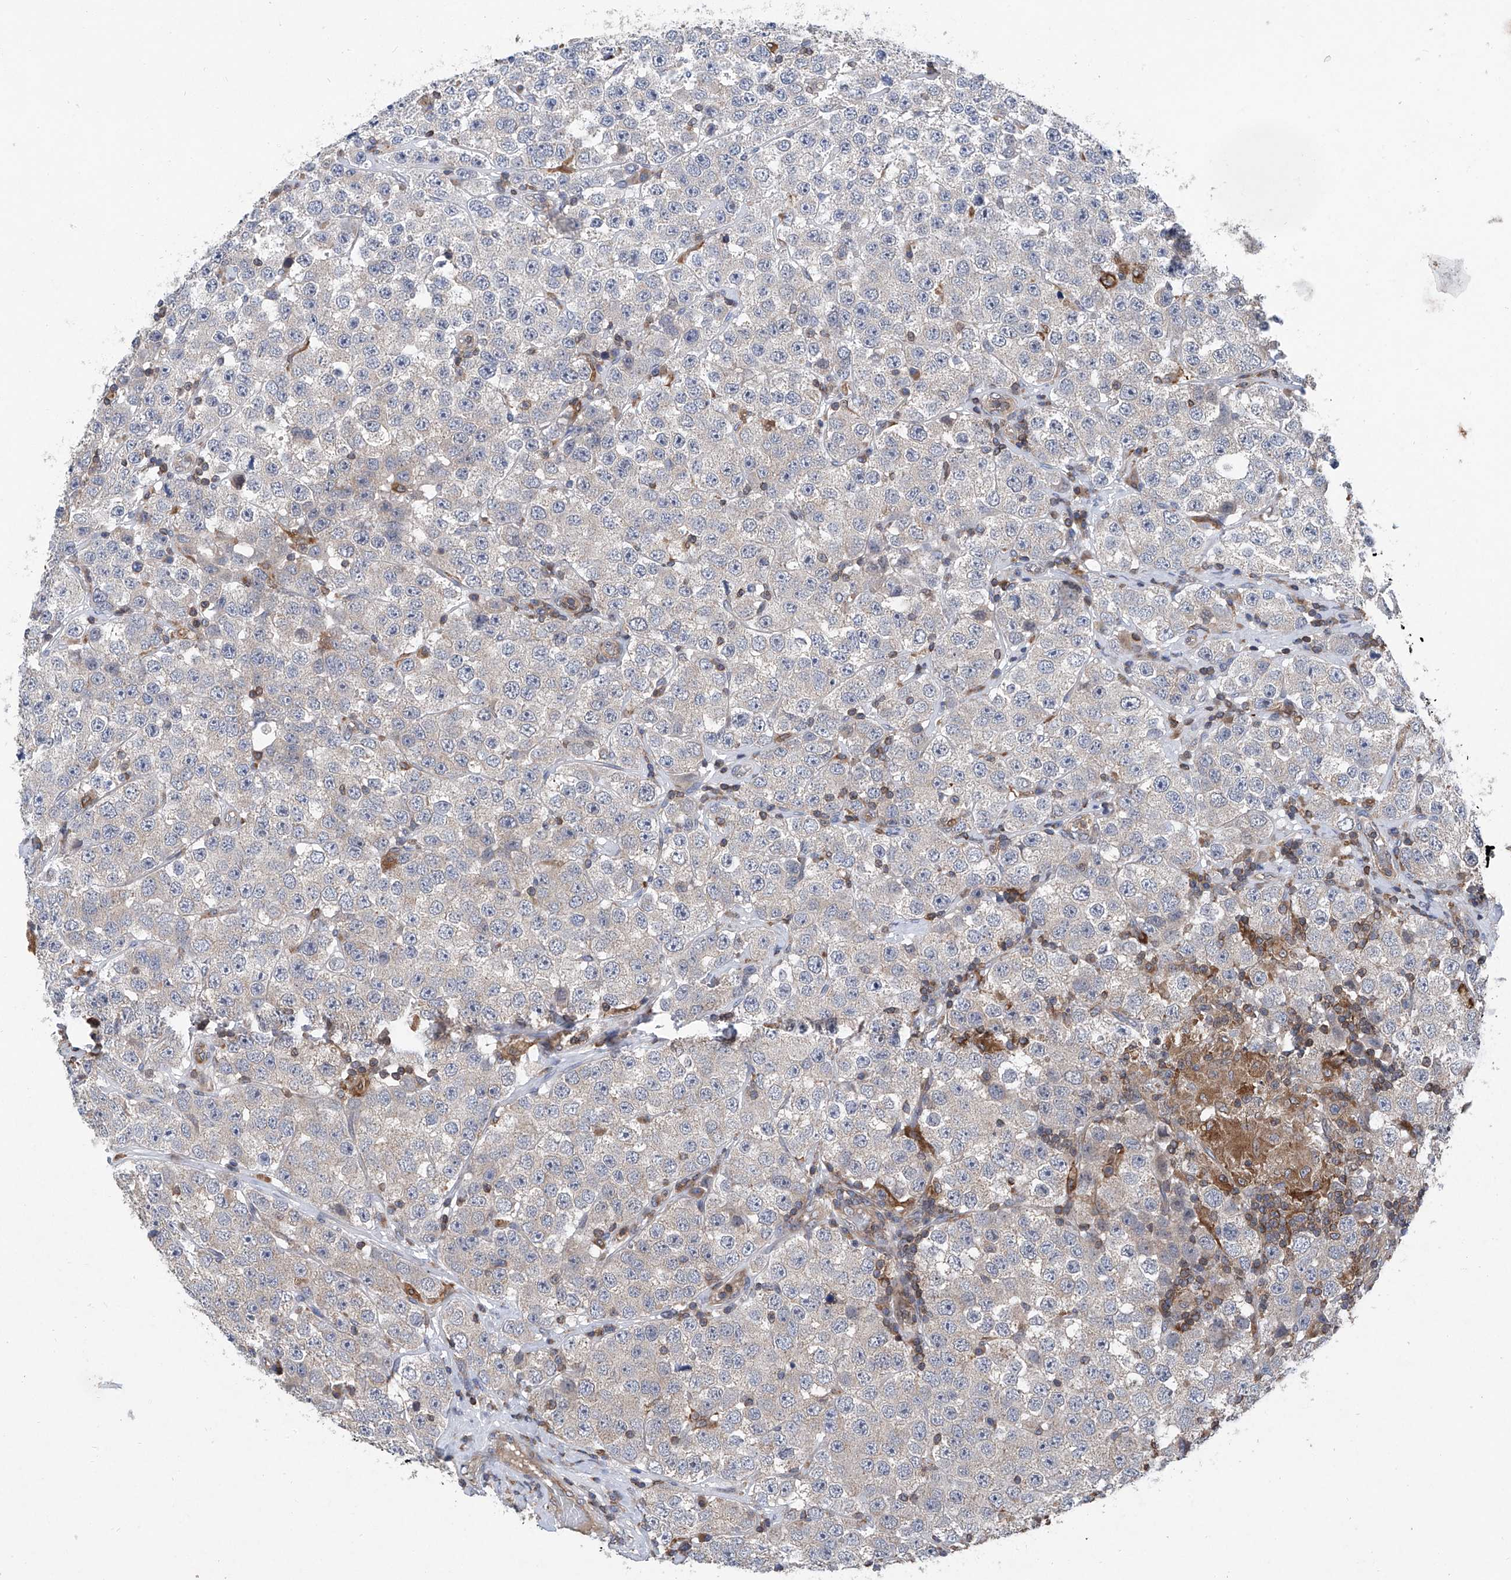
{"staining": {"intensity": "negative", "quantity": "none", "location": "none"}, "tissue": "testis cancer", "cell_type": "Tumor cells", "image_type": "cancer", "snomed": [{"axis": "morphology", "description": "Seminoma, NOS"}, {"axis": "topography", "description": "Testis"}], "caption": "Tumor cells are negative for brown protein staining in testis cancer (seminoma).", "gene": "TRIM38", "patient": {"sex": "male", "age": 28}}